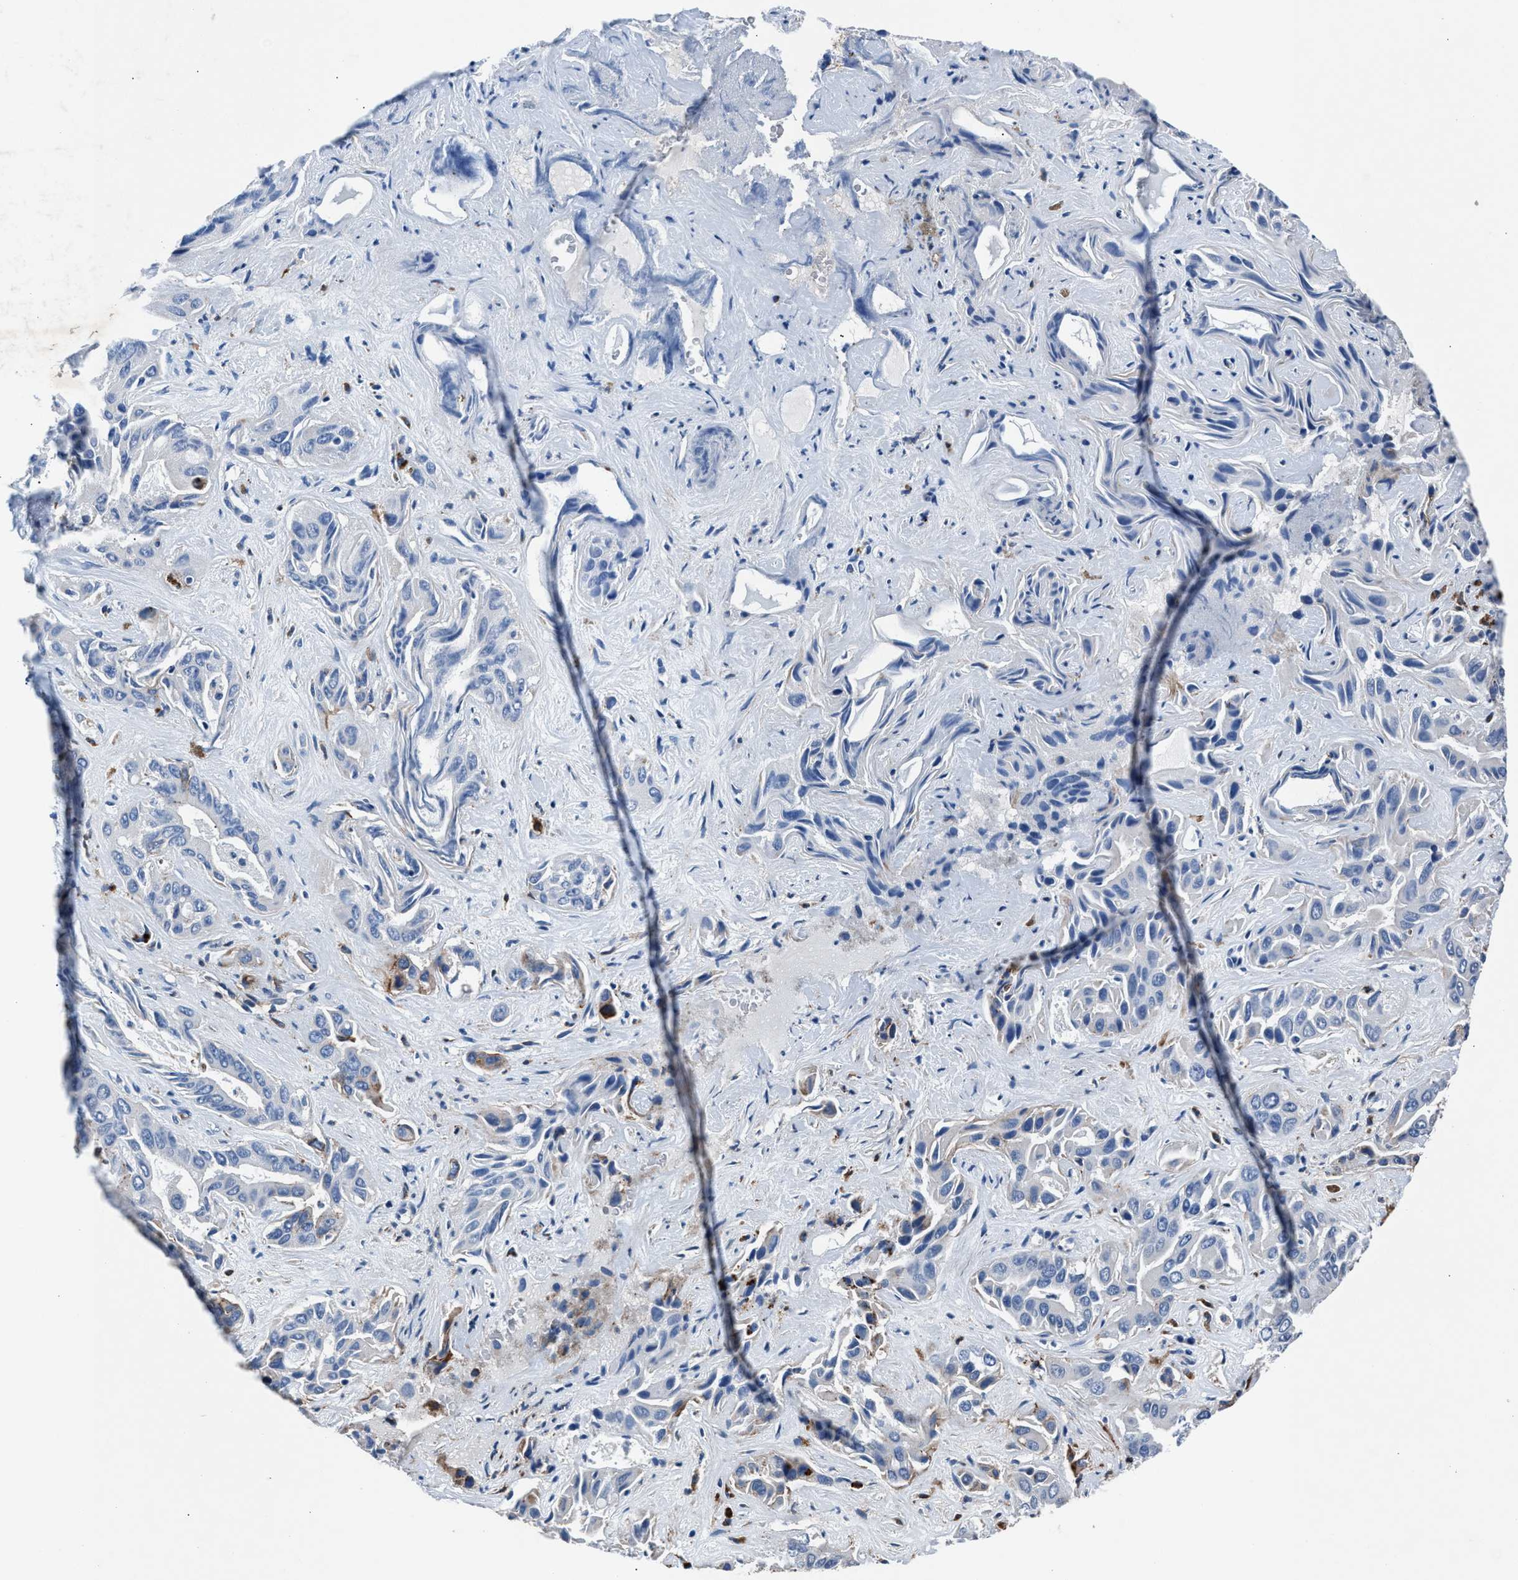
{"staining": {"intensity": "negative", "quantity": "none", "location": "none"}, "tissue": "liver cancer", "cell_type": "Tumor cells", "image_type": "cancer", "snomed": [{"axis": "morphology", "description": "Cholangiocarcinoma"}, {"axis": "topography", "description": "Liver"}], "caption": "An immunohistochemistry (IHC) micrograph of cholangiocarcinoma (liver) is shown. There is no staining in tumor cells of cholangiocarcinoma (liver).", "gene": "MFSD11", "patient": {"sex": "female", "age": 52}}